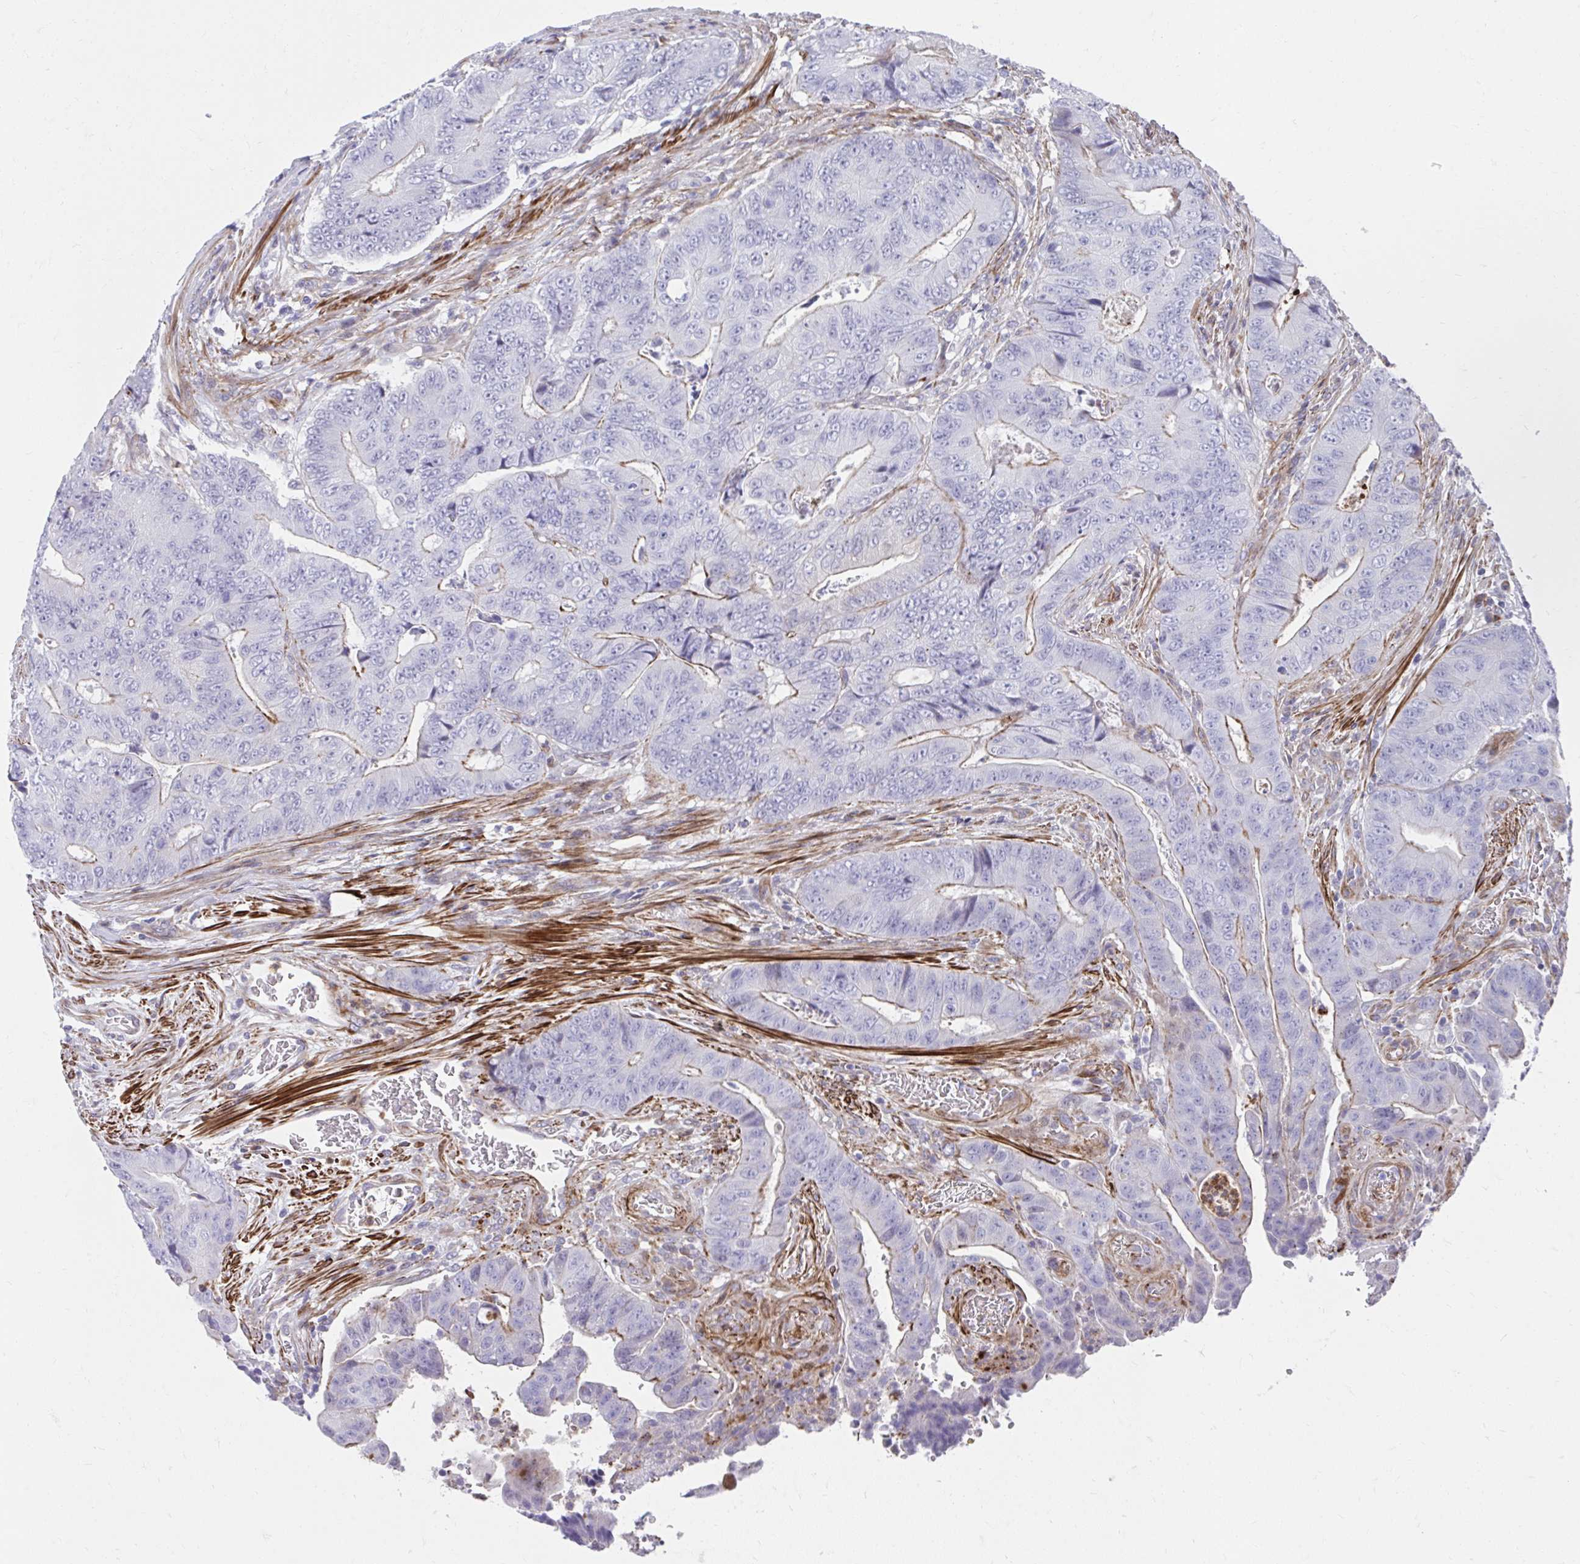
{"staining": {"intensity": "negative", "quantity": "none", "location": "none"}, "tissue": "colorectal cancer", "cell_type": "Tumor cells", "image_type": "cancer", "snomed": [{"axis": "morphology", "description": "Adenocarcinoma, NOS"}, {"axis": "topography", "description": "Colon"}], "caption": "Adenocarcinoma (colorectal) was stained to show a protein in brown. There is no significant expression in tumor cells.", "gene": "CSTB", "patient": {"sex": "female", "age": 48}}